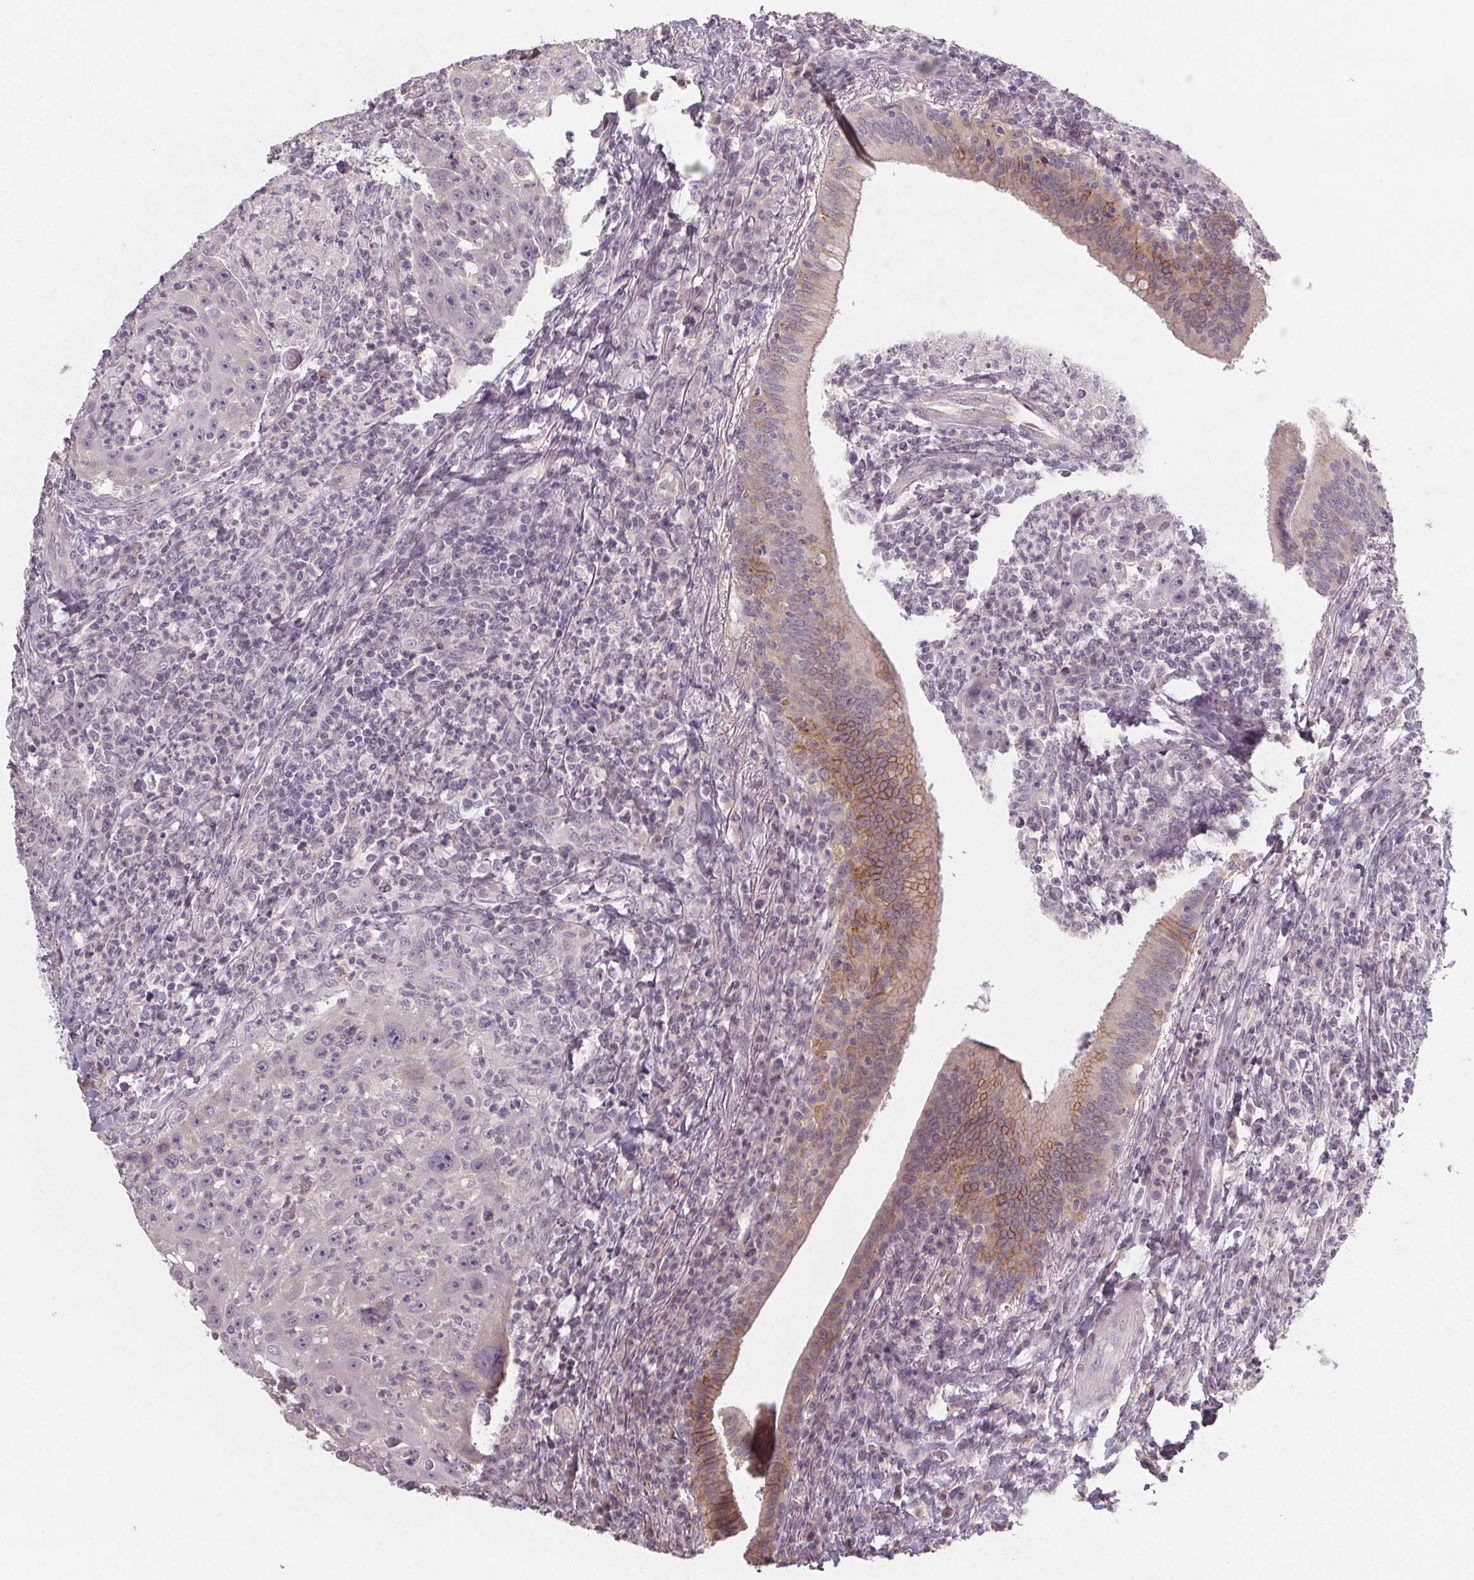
{"staining": {"intensity": "negative", "quantity": "none", "location": "none"}, "tissue": "head and neck cancer", "cell_type": "Tumor cells", "image_type": "cancer", "snomed": [{"axis": "morphology", "description": "Squamous cell carcinoma, NOS"}, {"axis": "topography", "description": "Head-Neck"}], "caption": "Immunohistochemical staining of human head and neck cancer reveals no significant positivity in tumor cells.", "gene": "SLC26A2", "patient": {"sex": "male", "age": 69}}